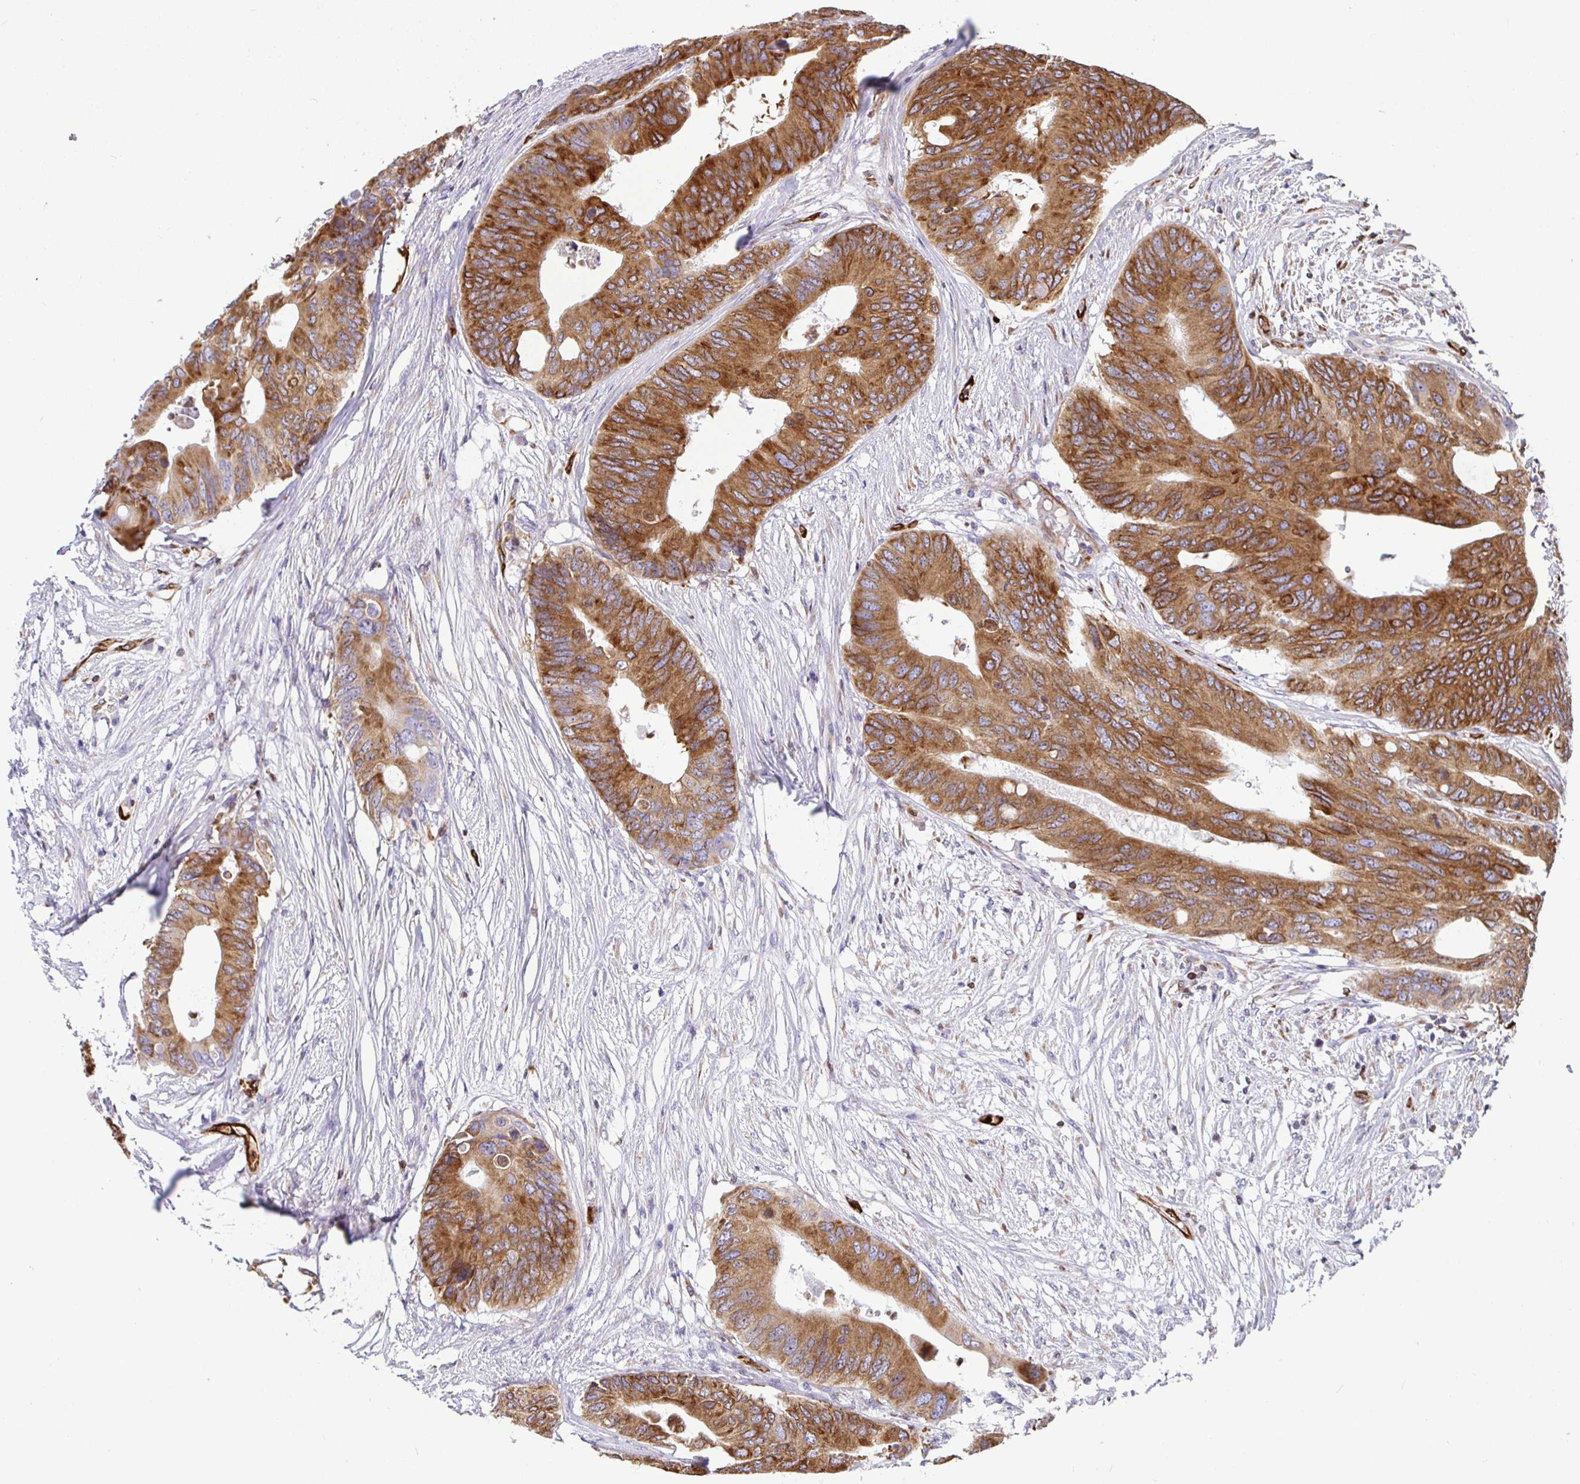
{"staining": {"intensity": "strong", "quantity": ">75%", "location": "cytoplasmic/membranous"}, "tissue": "colorectal cancer", "cell_type": "Tumor cells", "image_type": "cancer", "snomed": [{"axis": "morphology", "description": "Adenocarcinoma, NOS"}, {"axis": "topography", "description": "Colon"}], "caption": "Strong cytoplasmic/membranous protein expression is appreciated in approximately >75% of tumor cells in colorectal cancer (adenocarcinoma).", "gene": "TP53I11", "patient": {"sex": "male", "age": 71}}